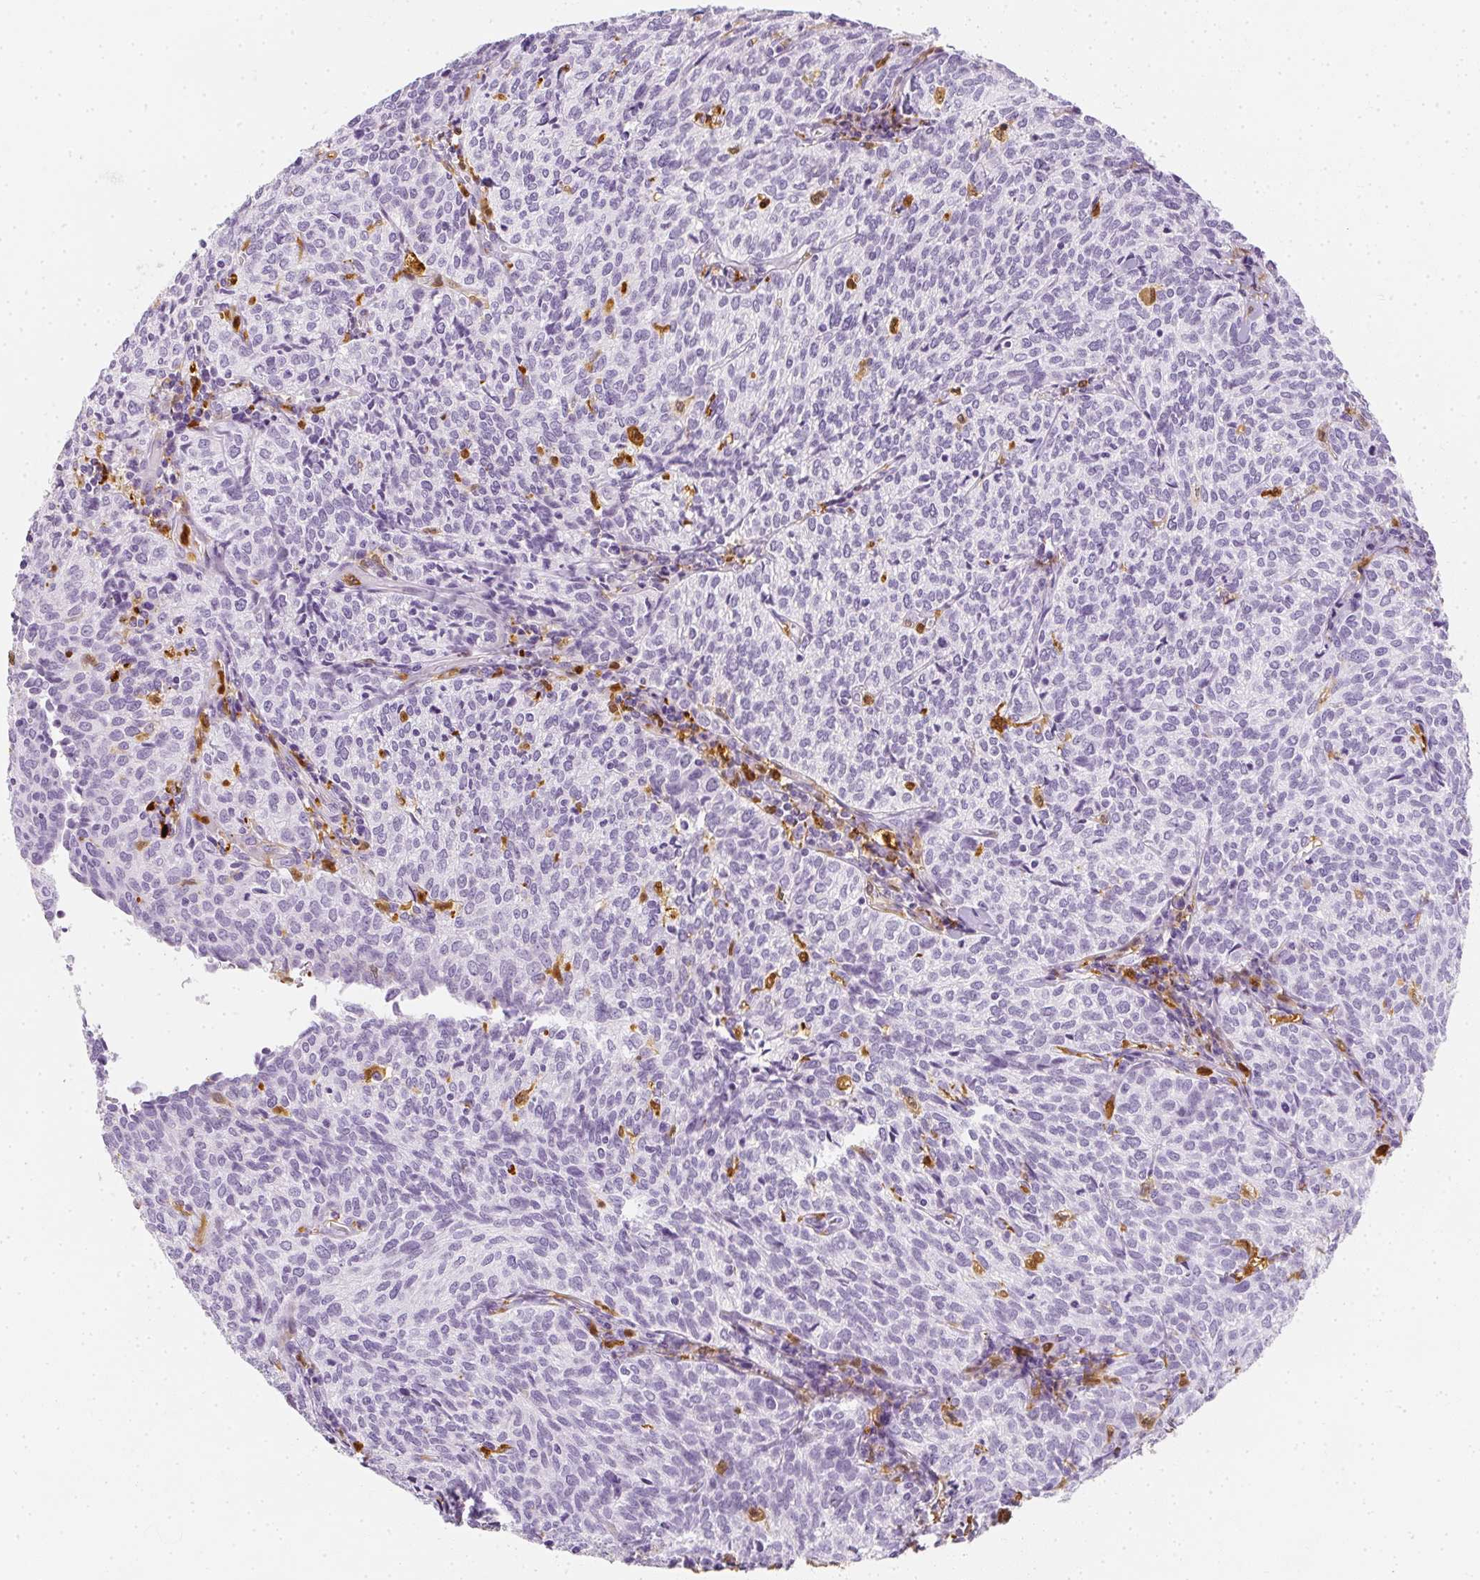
{"staining": {"intensity": "negative", "quantity": "none", "location": "none"}, "tissue": "cervical cancer", "cell_type": "Tumor cells", "image_type": "cancer", "snomed": [{"axis": "morphology", "description": "Normal tissue, NOS"}, {"axis": "morphology", "description": "Squamous cell carcinoma, NOS"}, {"axis": "topography", "description": "Vagina"}, {"axis": "topography", "description": "Cervix"}], "caption": "Immunohistochemical staining of cervical cancer (squamous cell carcinoma) shows no significant positivity in tumor cells.", "gene": "HK3", "patient": {"sex": "female", "age": 45}}